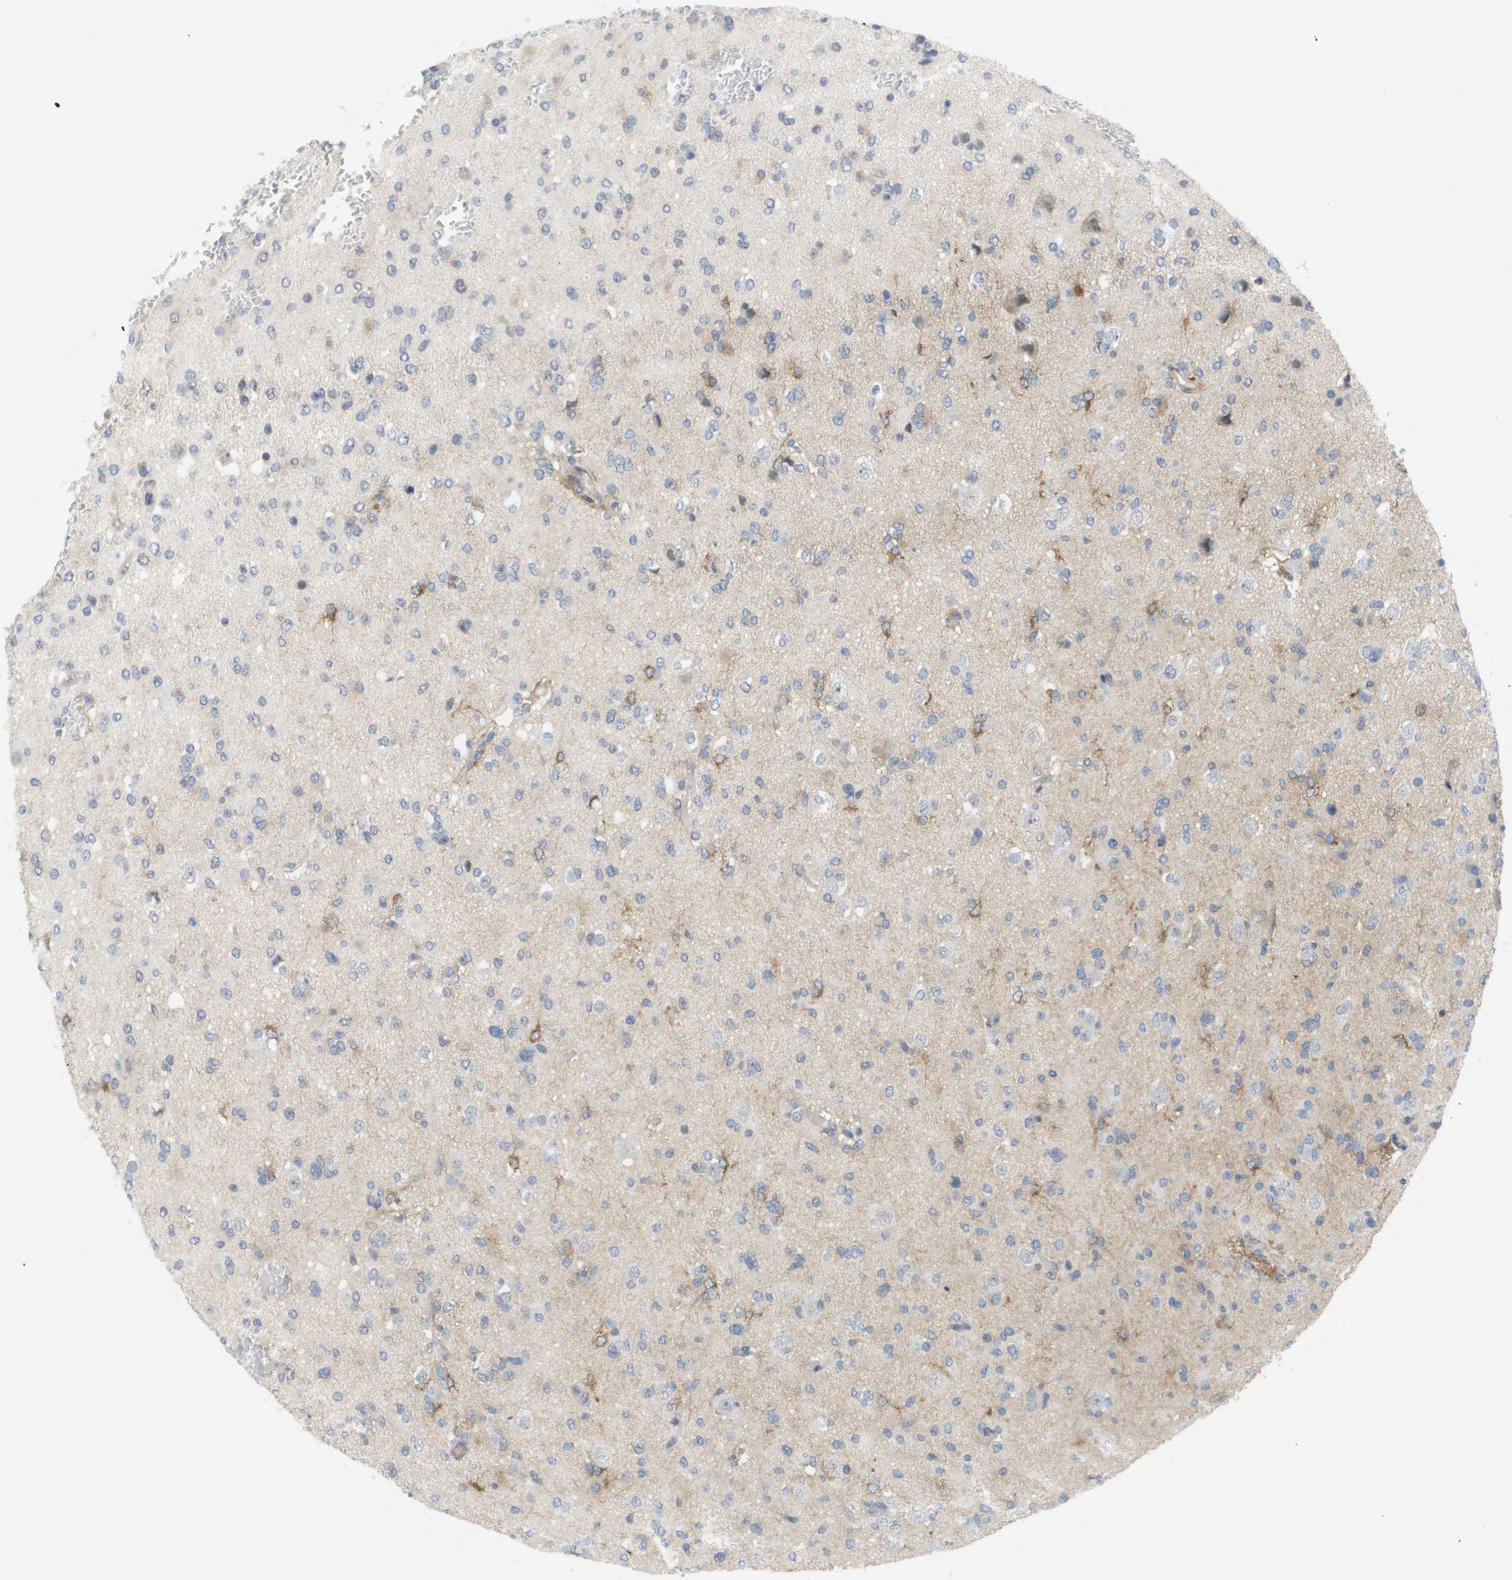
{"staining": {"intensity": "negative", "quantity": "none", "location": "none"}, "tissue": "glioma", "cell_type": "Tumor cells", "image_type": "cancer", "snomed": [{"axis": "morphology", "description": "Glioma, malignant, Low grade"}, {"axis": "topography", "description": "Brain"}], "caption": "This is an IHC histopathology image of human low-grade glioma (malignant). There is no staining in tumor cells.", "gene": "MARCHF8", "patient": {"sex": "female", "age": 22}}